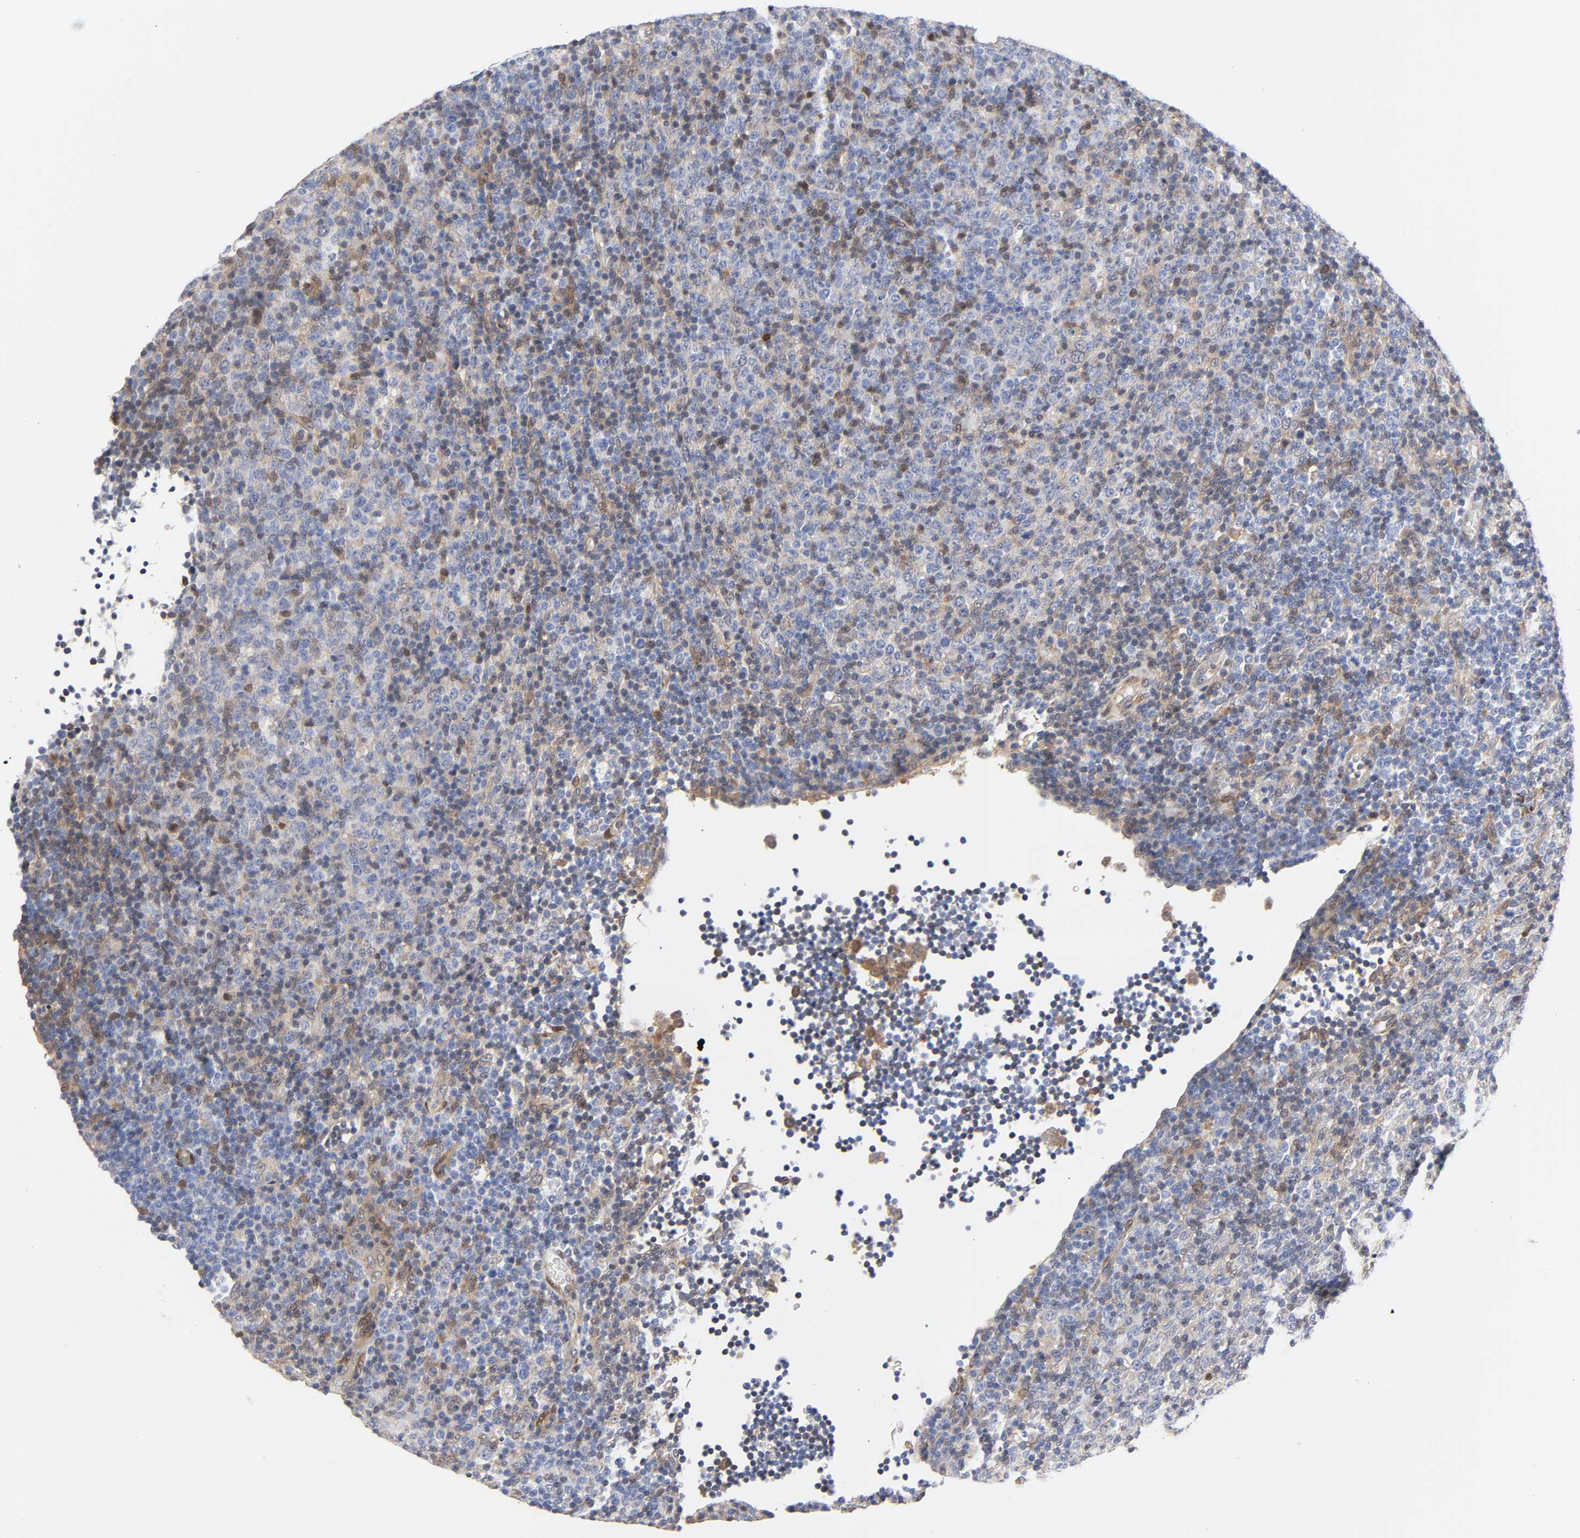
{"staining": {"intensity": "weak", "quantity": "<25%", "location": "cytoplasmic/membranous"}, "tissue": "lymphoma", "cell_type": "Tumor cells", "image_type": "cancer", "snomed": [{"axis": "morphology", "description": "Malignant lymphoma, non-Hodgkin's type, Low grade"}, {"axis": "topography", "description": "Lymph node"}], "caption": "DAB immunohistochemical staining of human lymphoma demonstrates no significant expression in tumor cells.", "gene": "PTEN", "patient": {"sex": "male", "age": 70}}